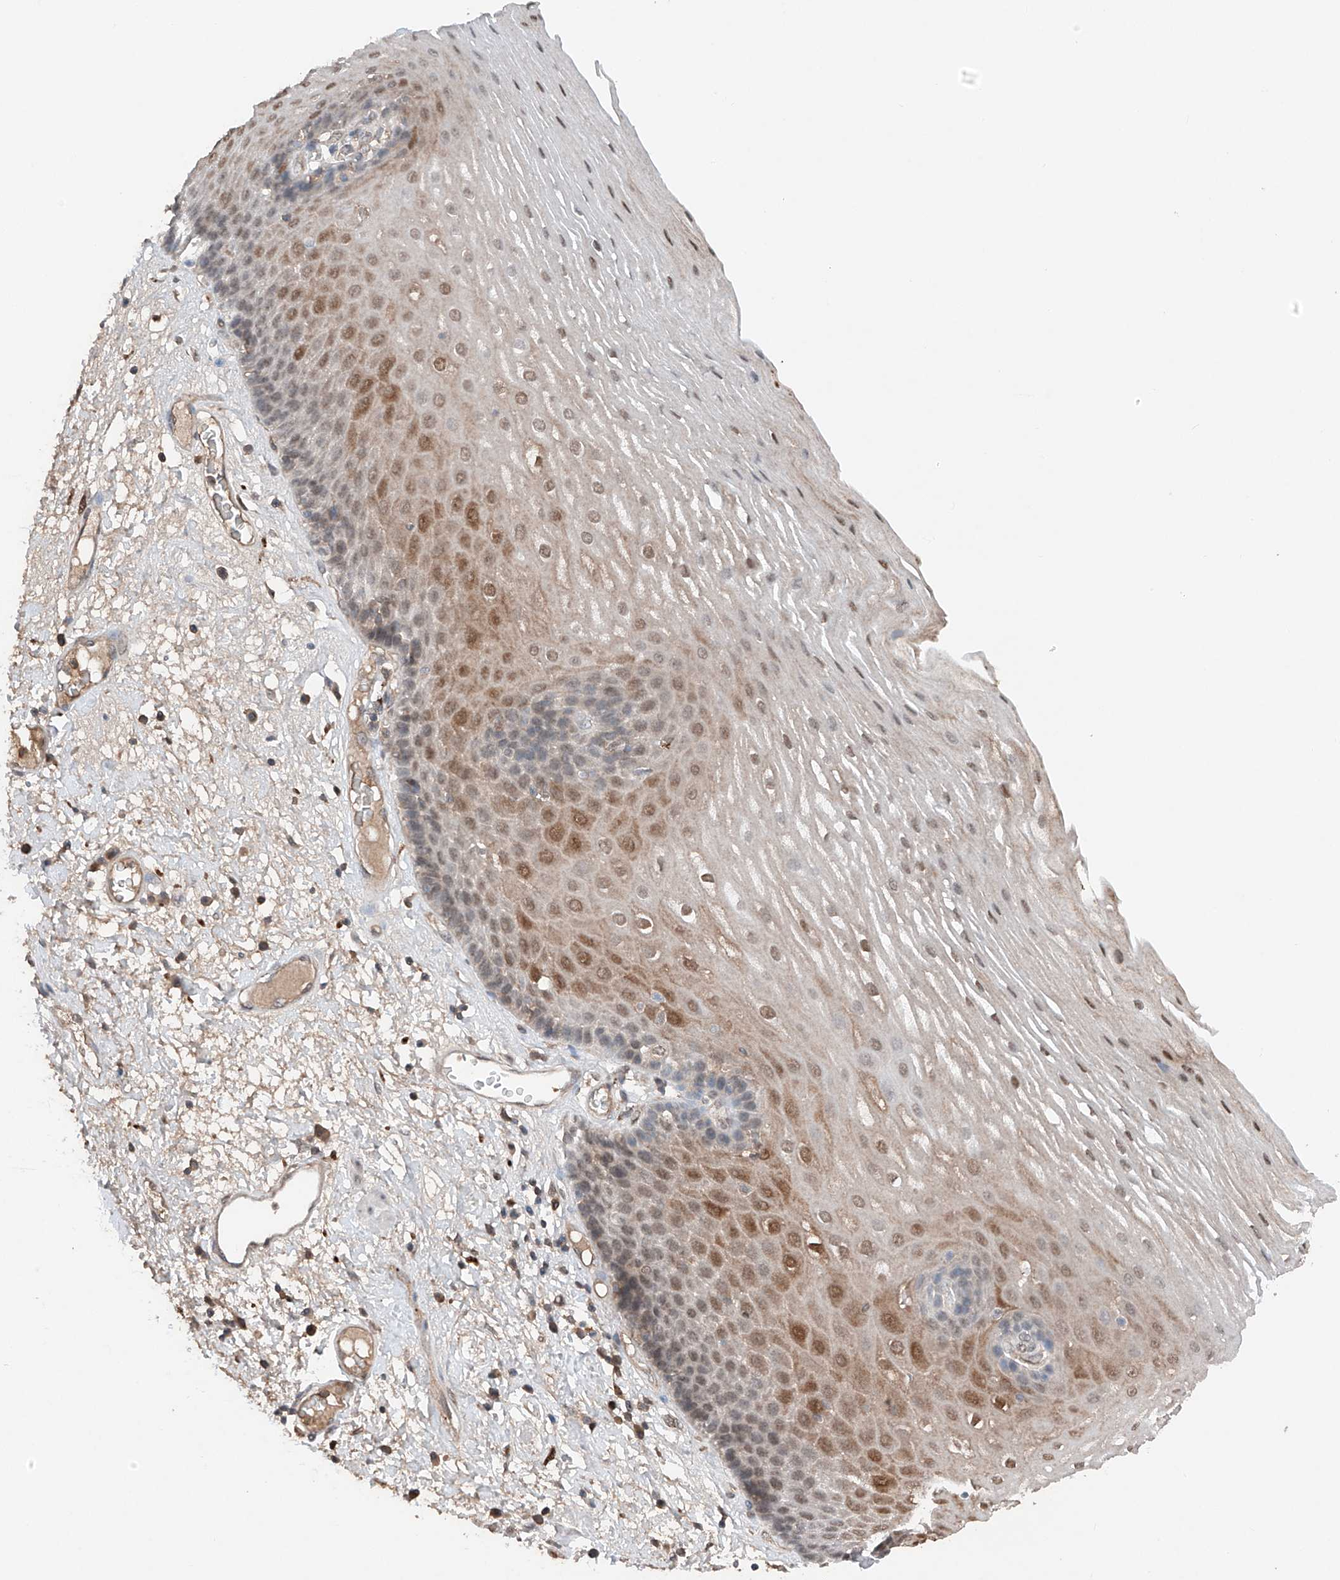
{"staining": {"intensity": "moderate", "quantity": ">75%", "location": "nuclear"}, "tissue": "esophagus", "cell_type": "Squamous epithelial cells", "image_type": "normal", "snomed": [{"axis": "morphology", "description": "Normal tissue, NOS"}, {"axis": "morphology", "description": "Adenocarcinoma, NOS"}, {"axis": "topography", "description": "Esophagus"}], "caption": "DAB immunohistochemical staining of unremarkable human esophagus exhibits moderate nuclear protein staining in about >75% of squamous epithelial cells.", "gene": "TBX4", "patient": {"sex": "male", "age": 62}}